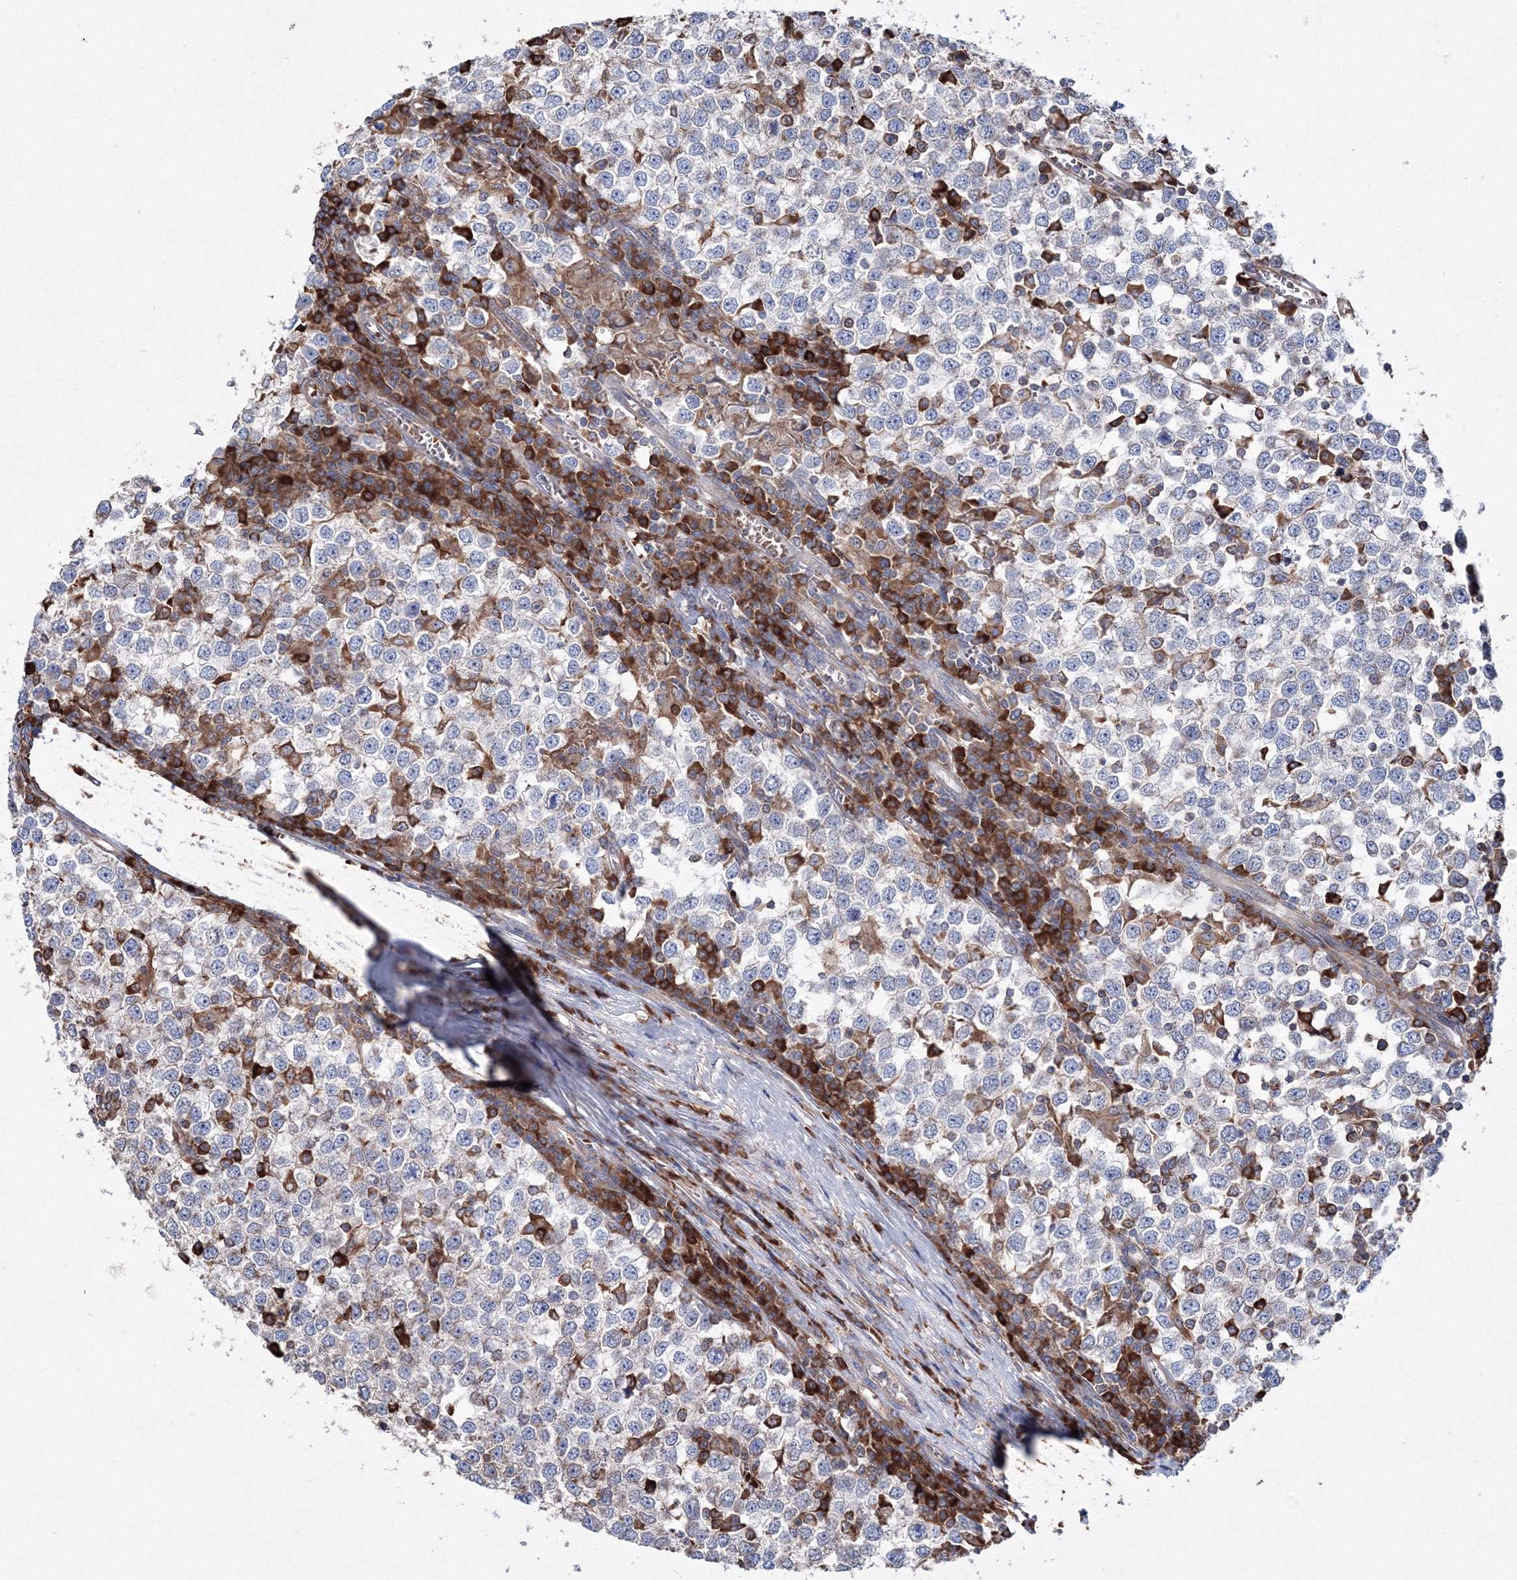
{"staining": {"intensity": "negative", "quantity": "none", "location": "none"}, "tissue": "testis cancer", "cell_type": "Tumor cells", "image_type": "cancer", "snomed": [{"axis": "morphology", "description": "Seminoma, NOS"}, {"axis": "topography", "description": "Testis"}], "caption": "IHC of testis cancer (seminoma) displays no staining in tumor cells.", "gene": "VPS8", "patient": {"sex": "male", "age": 65}}